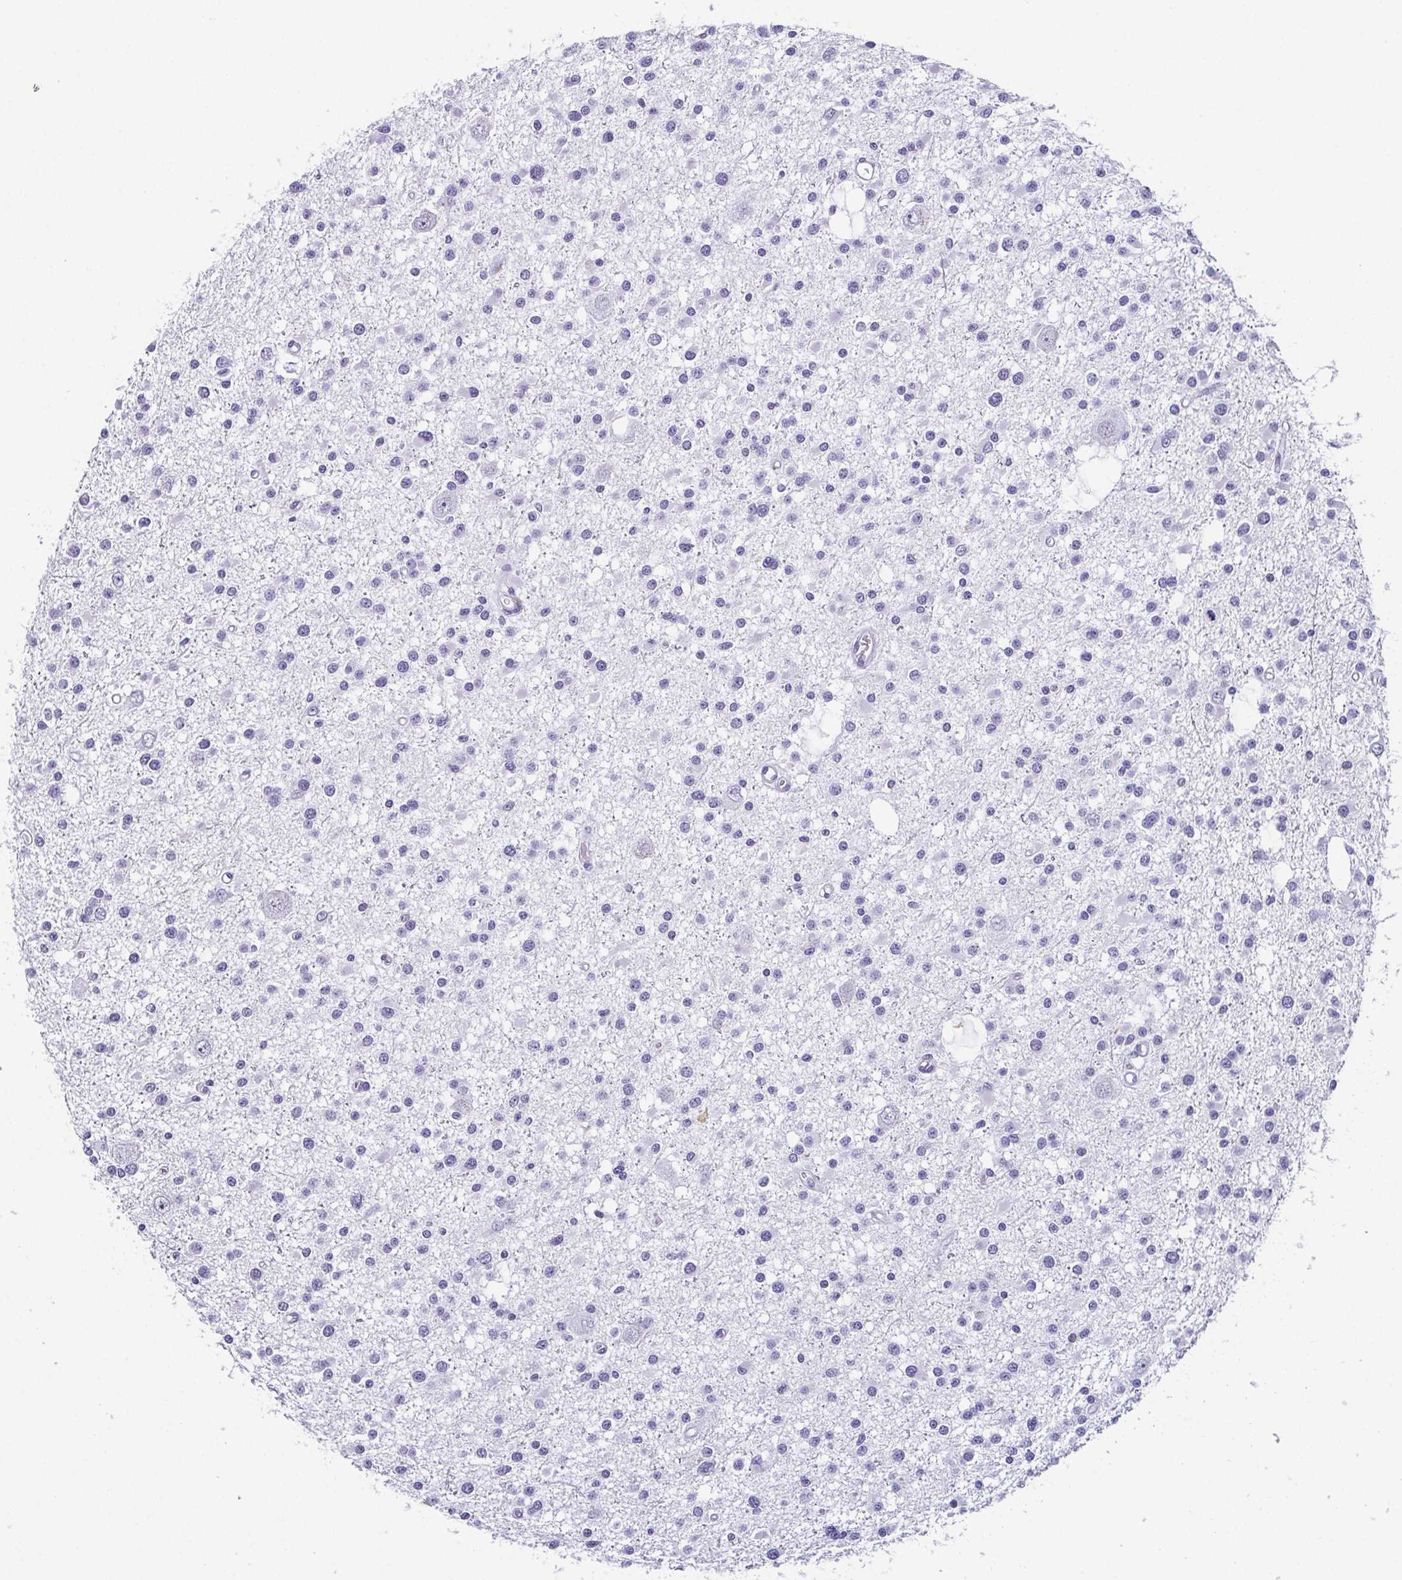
{"staining": {"intensity": "negative", "quantity": "none", "location": "none"}, "tissue": "glioma", "cell_type": "Tumor cells", "image_type": "cancer", "snomed": [{"axis": "morphology", "description": "Glioma, malignant, High grade"}, {"axis": "topography", "description": "Brain"}], "caption": "The micrograph shows no staining of tumor cells in glioma.", "gene": "ESX1", "patient": {"sex": "male", "age": 54}}